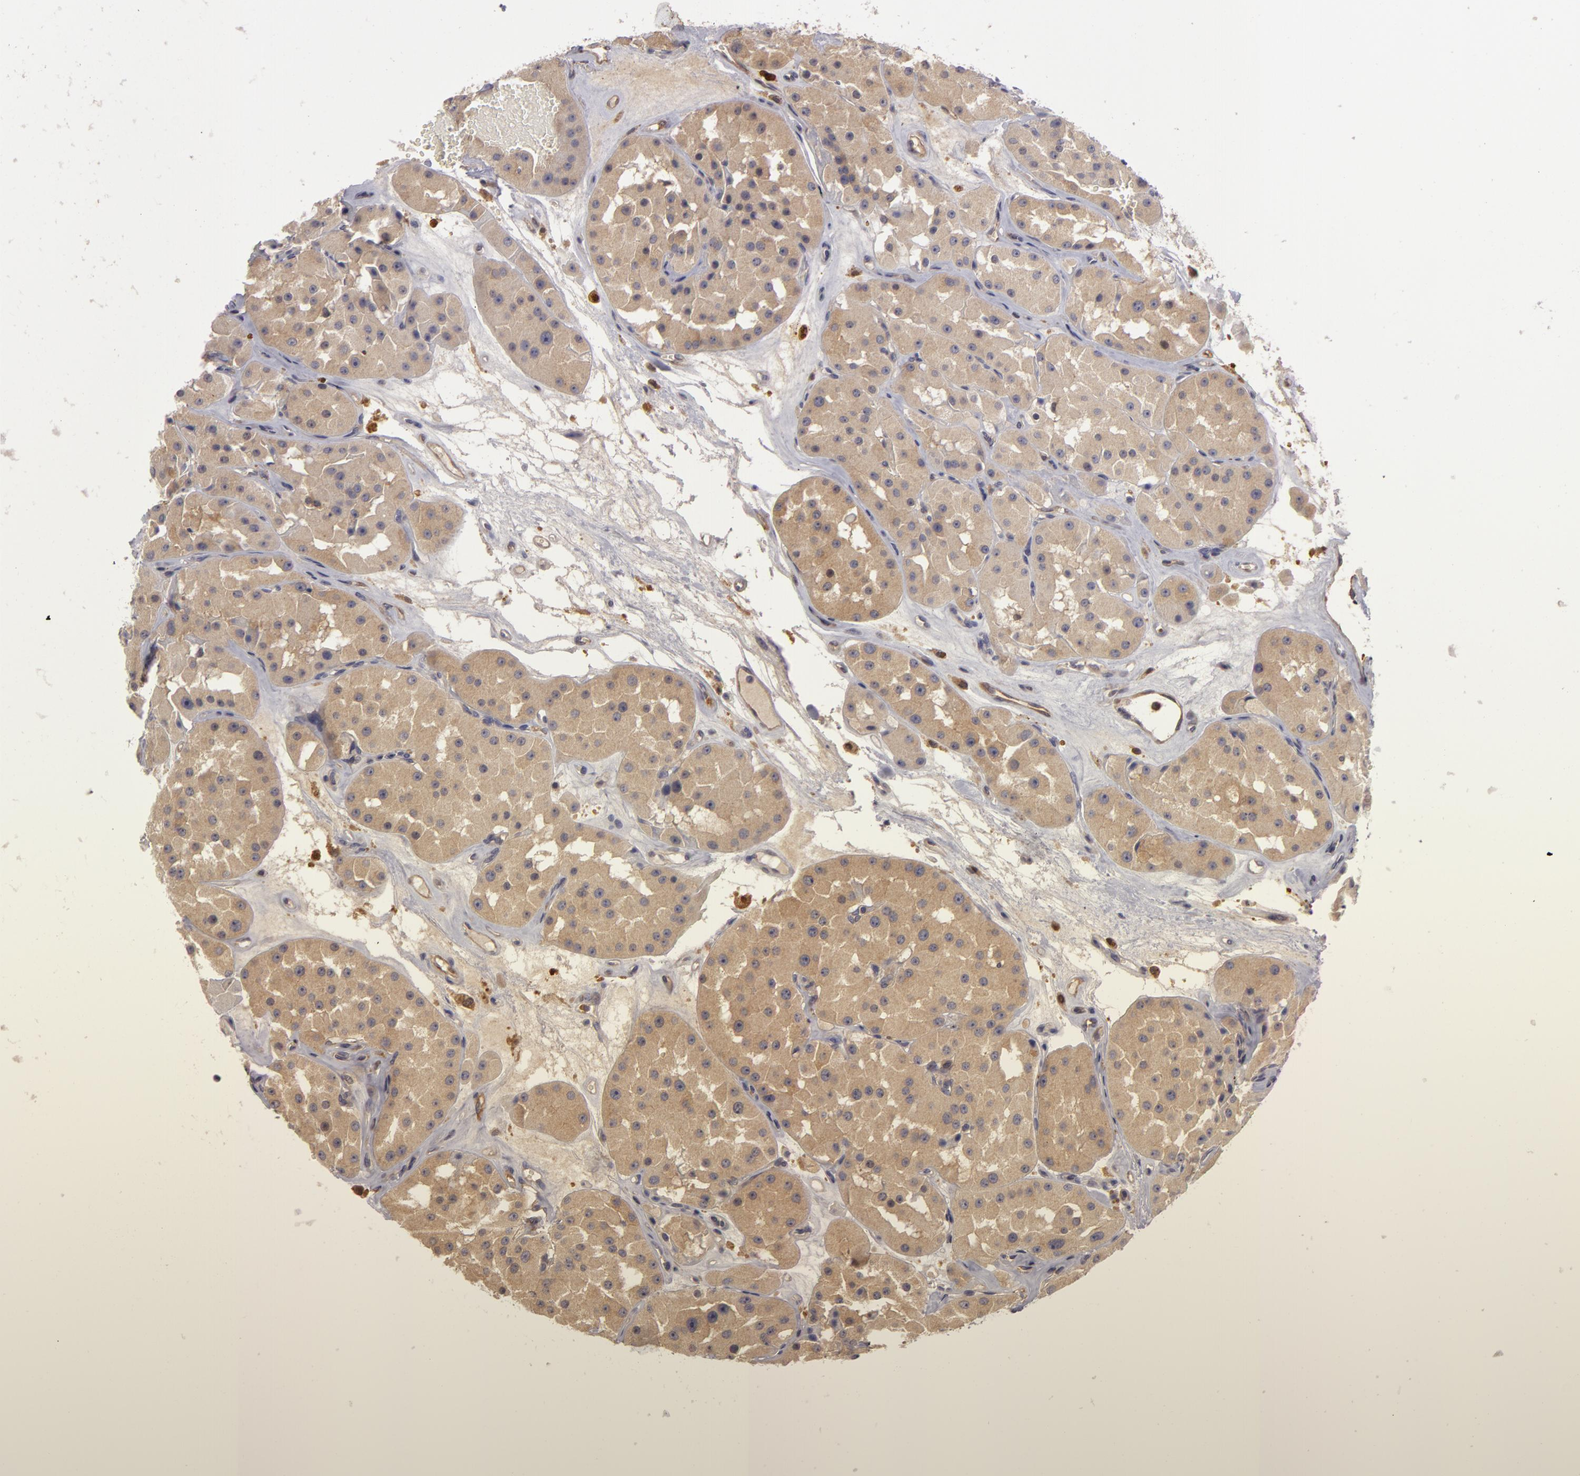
{"staining": {"intensity": "weak", "quantity": ">75%", "location": "cytoplasmic/membranous"}, "tissue": "renal cancer", "cell_type": "Tumor cells", "image_type": "cancer", "snomed": [{"axis": "morphology", "description": "Adenocarcinoma, uncertain malignant potential"}, {"axis": "topography", "description": "Kidney"}], "caption": "Immunohistochemical staining of renal cancer (adenocarcinoma,  uncertain malignant potential) shows low levels of weak cytoplasmic/membranous expression in about >75% of tumor cells.", "gene": "ZNF229", "patient": {"sex": "male", "age": 63}}